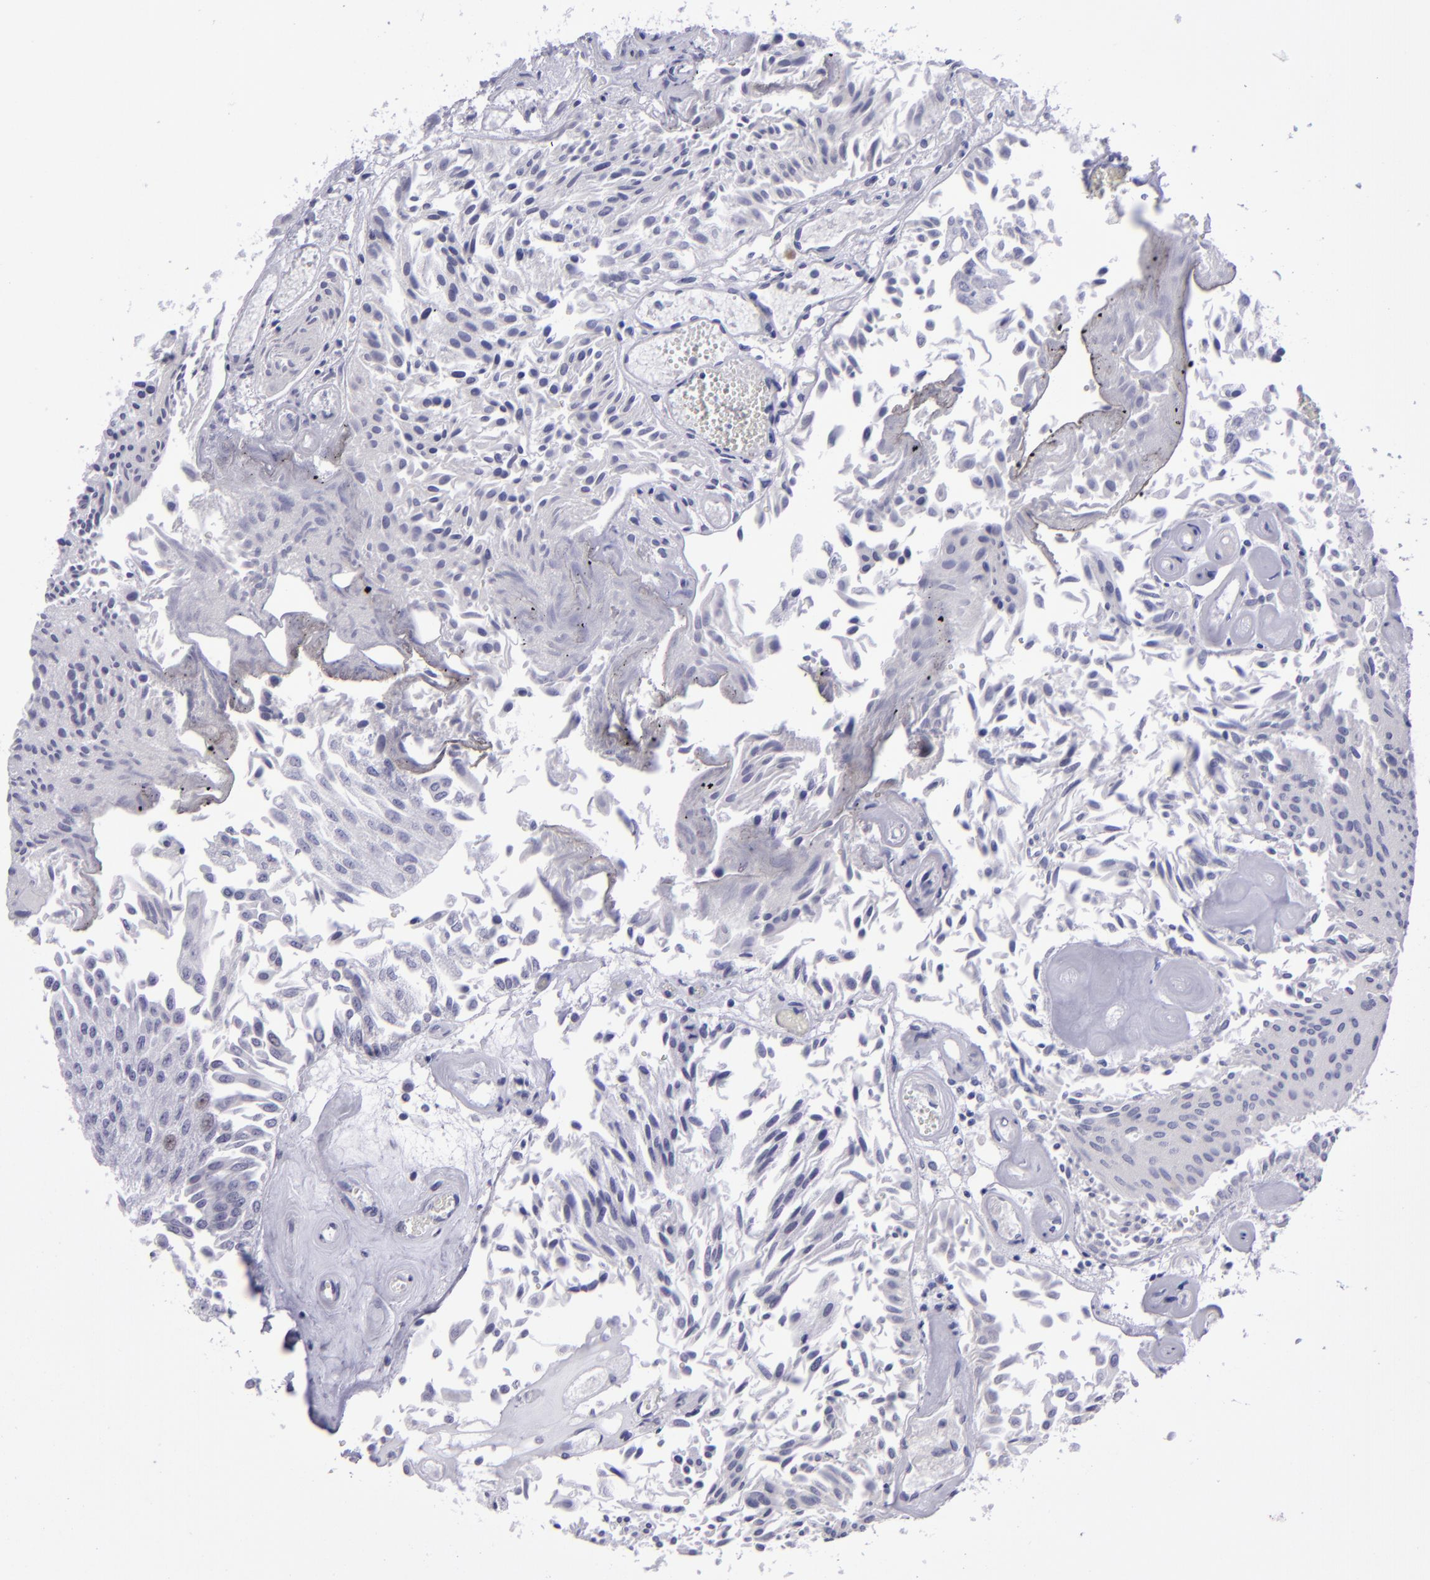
{"staining": {"intensity": "negative", "quantity": "none", "location": "none"}, "tissue": "urothelial cancer", "cell_type": "Tumor cells", "image_type": "cancer", "snomed": [{"axis": "morphology", "description": "Urothelial carcinoma, Low grade"}, {"axis": "topography", "description": "Urinary bladder"}], "caption": "The IHC photomicrograph has no significant staining in tumor cells of urothelial carcinoma (low-grade) tissue.", "gene": "POU2F2", "patient": {"sex": "male", "age": 86}}